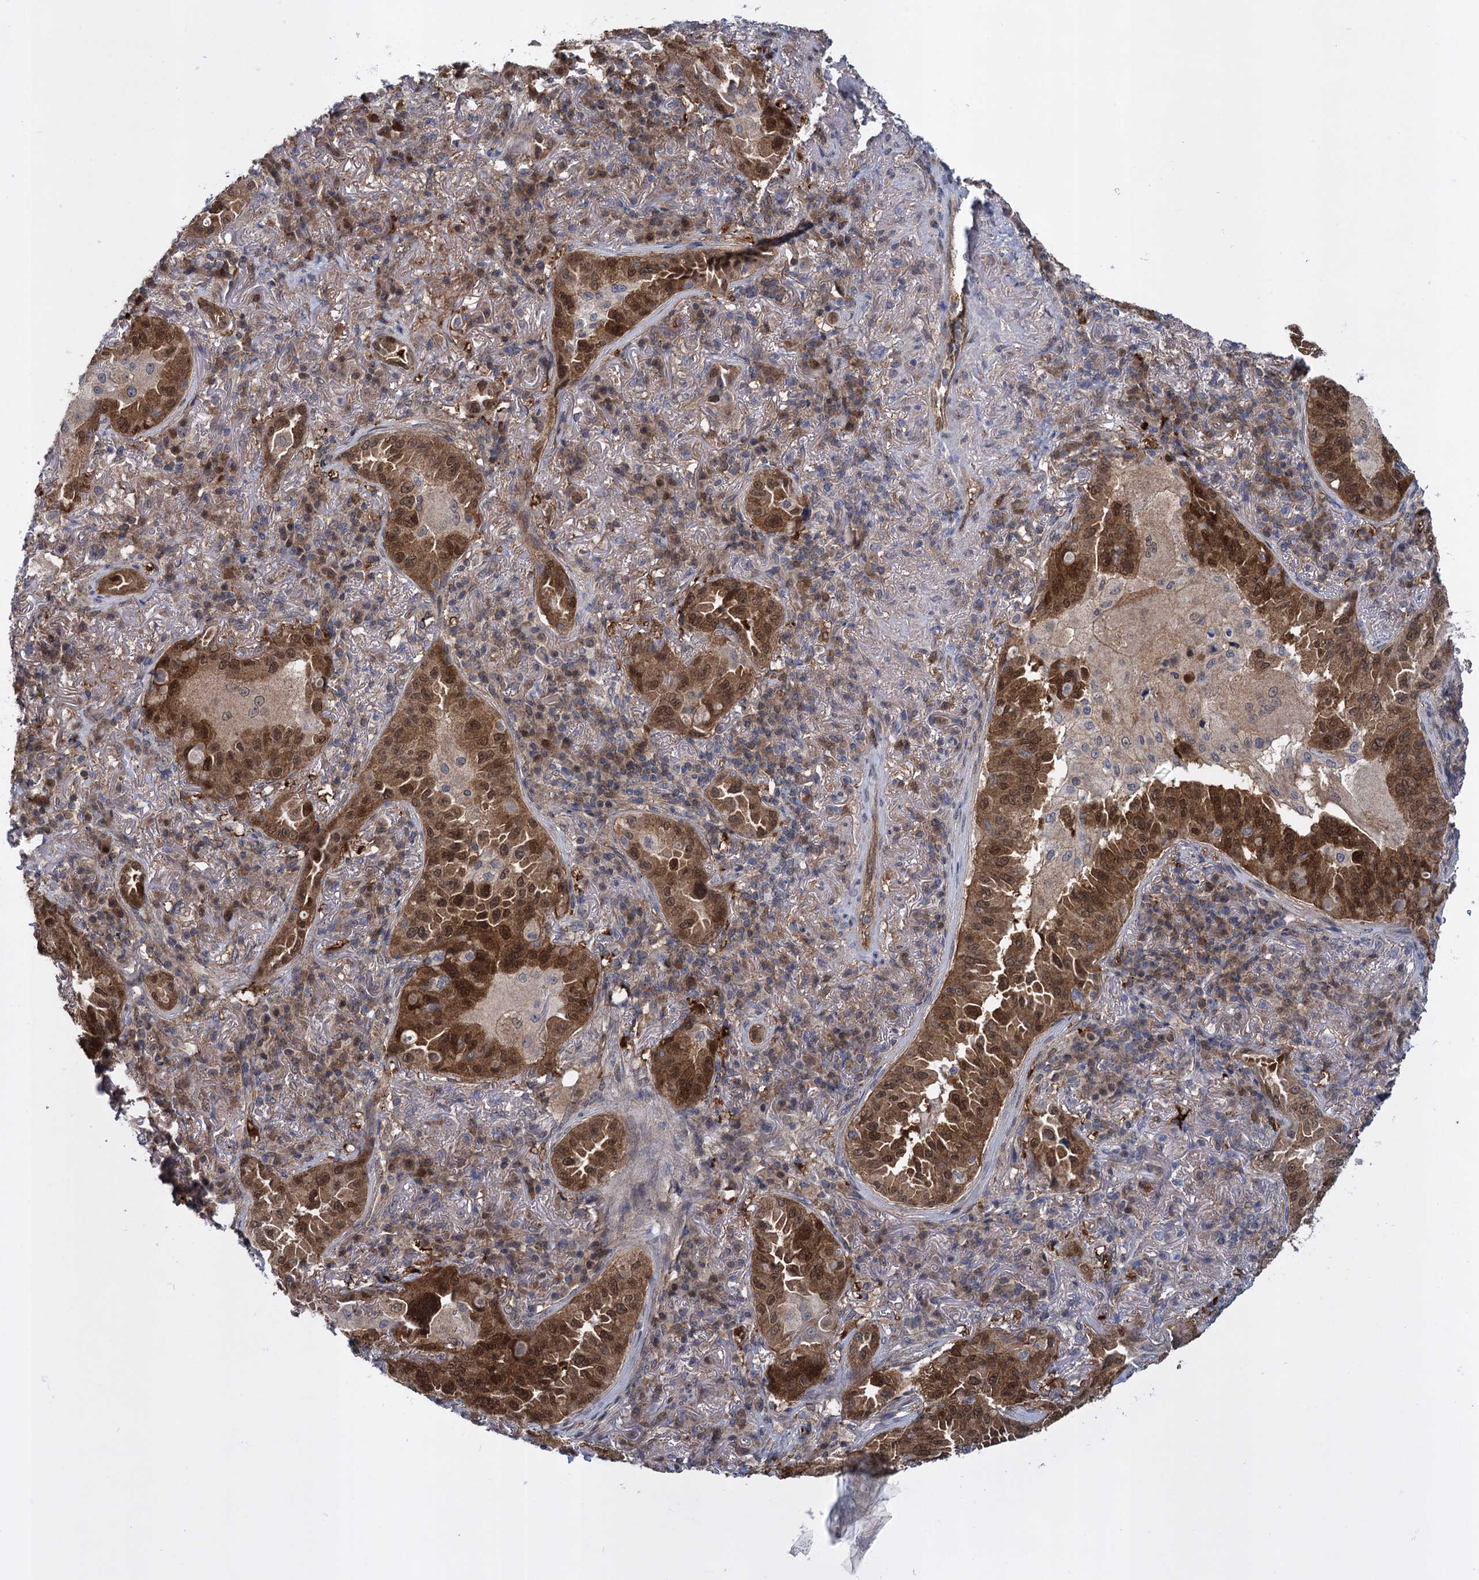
{"staining": {"intensity": "moderate", "quantity": ">75%", "location": "cytoplasmic/membranous,nuclear"}, "tissue": "lung cancer", "cell_type": "Tumor cells", "image_type": "cancer", "snomed": [{"axis": "morphology", "description": "Adenocarcinoma, NOS"}, {"axis": "topography", "description": "Lung"}], "caption": "Immunohistochemistry (IHC) of human lung cancer displays medium levels of moderate cytoplasmic/membranous and nuclear expression in about >75% of tumor cells.", "gene": "GLO1", "patient": {"sex": "female", "age": 69}}